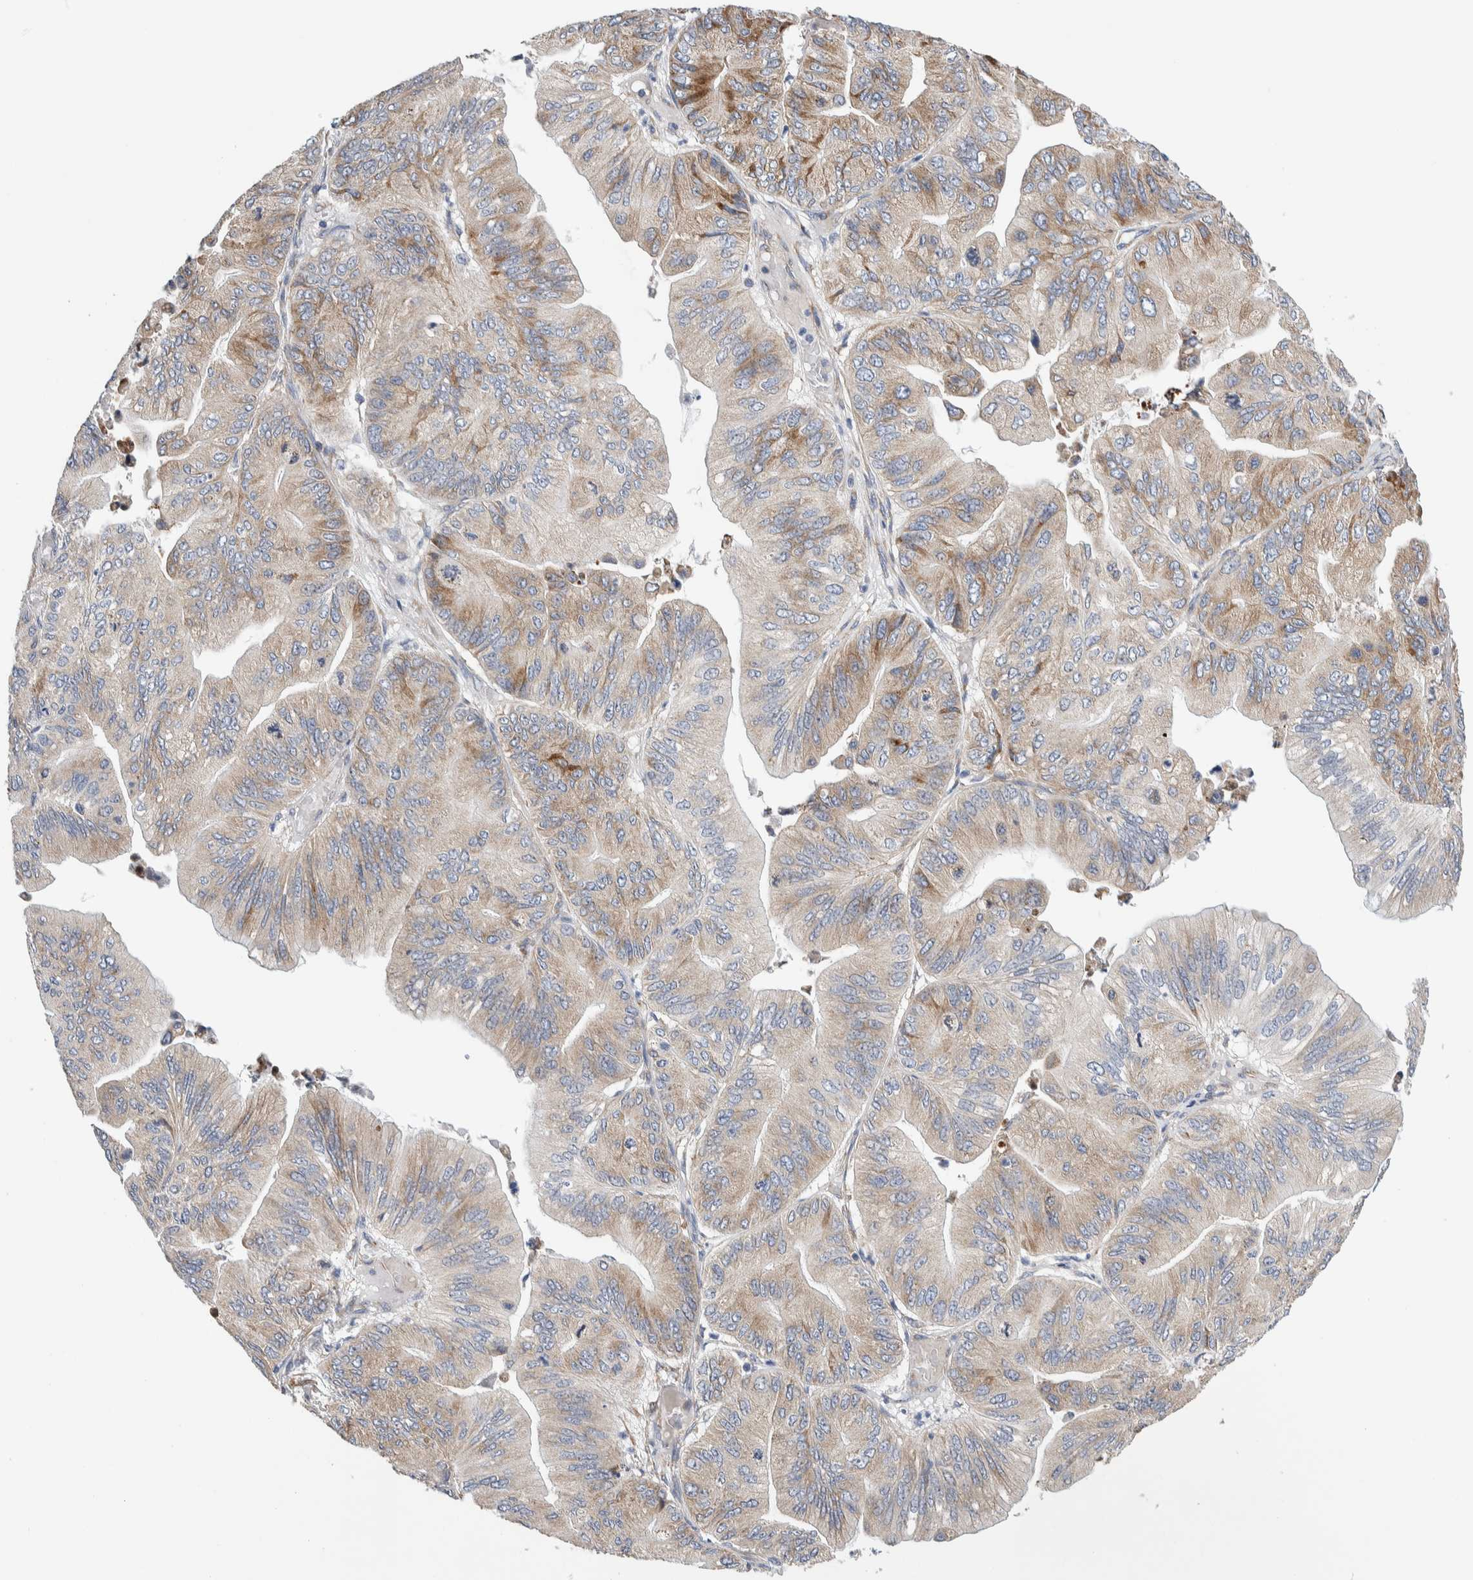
{"staining": {"intensity": "moderate", "quantity": "25%-75%", "location": "cytoplasmic/membranous"}, "tissue": "ovarian cancer", "cell_type": "Tumor cells", "image_type": "cancer", "snomed": [{"axis": "morphology", "description": "Cystadenocarcinoma, mucinous, NOS"}, {"axis": "topography", "description": "Ovary"}], "caption": "DAB immunohistochemical staining of ovarian mucinous cystadenocarcinoma shows moderate cytoplasmic/membranous protein positivity in about 25%-75% of tumor cells.", "gene": "RACK1", "patient": {"sex": "female", "age": 61}}